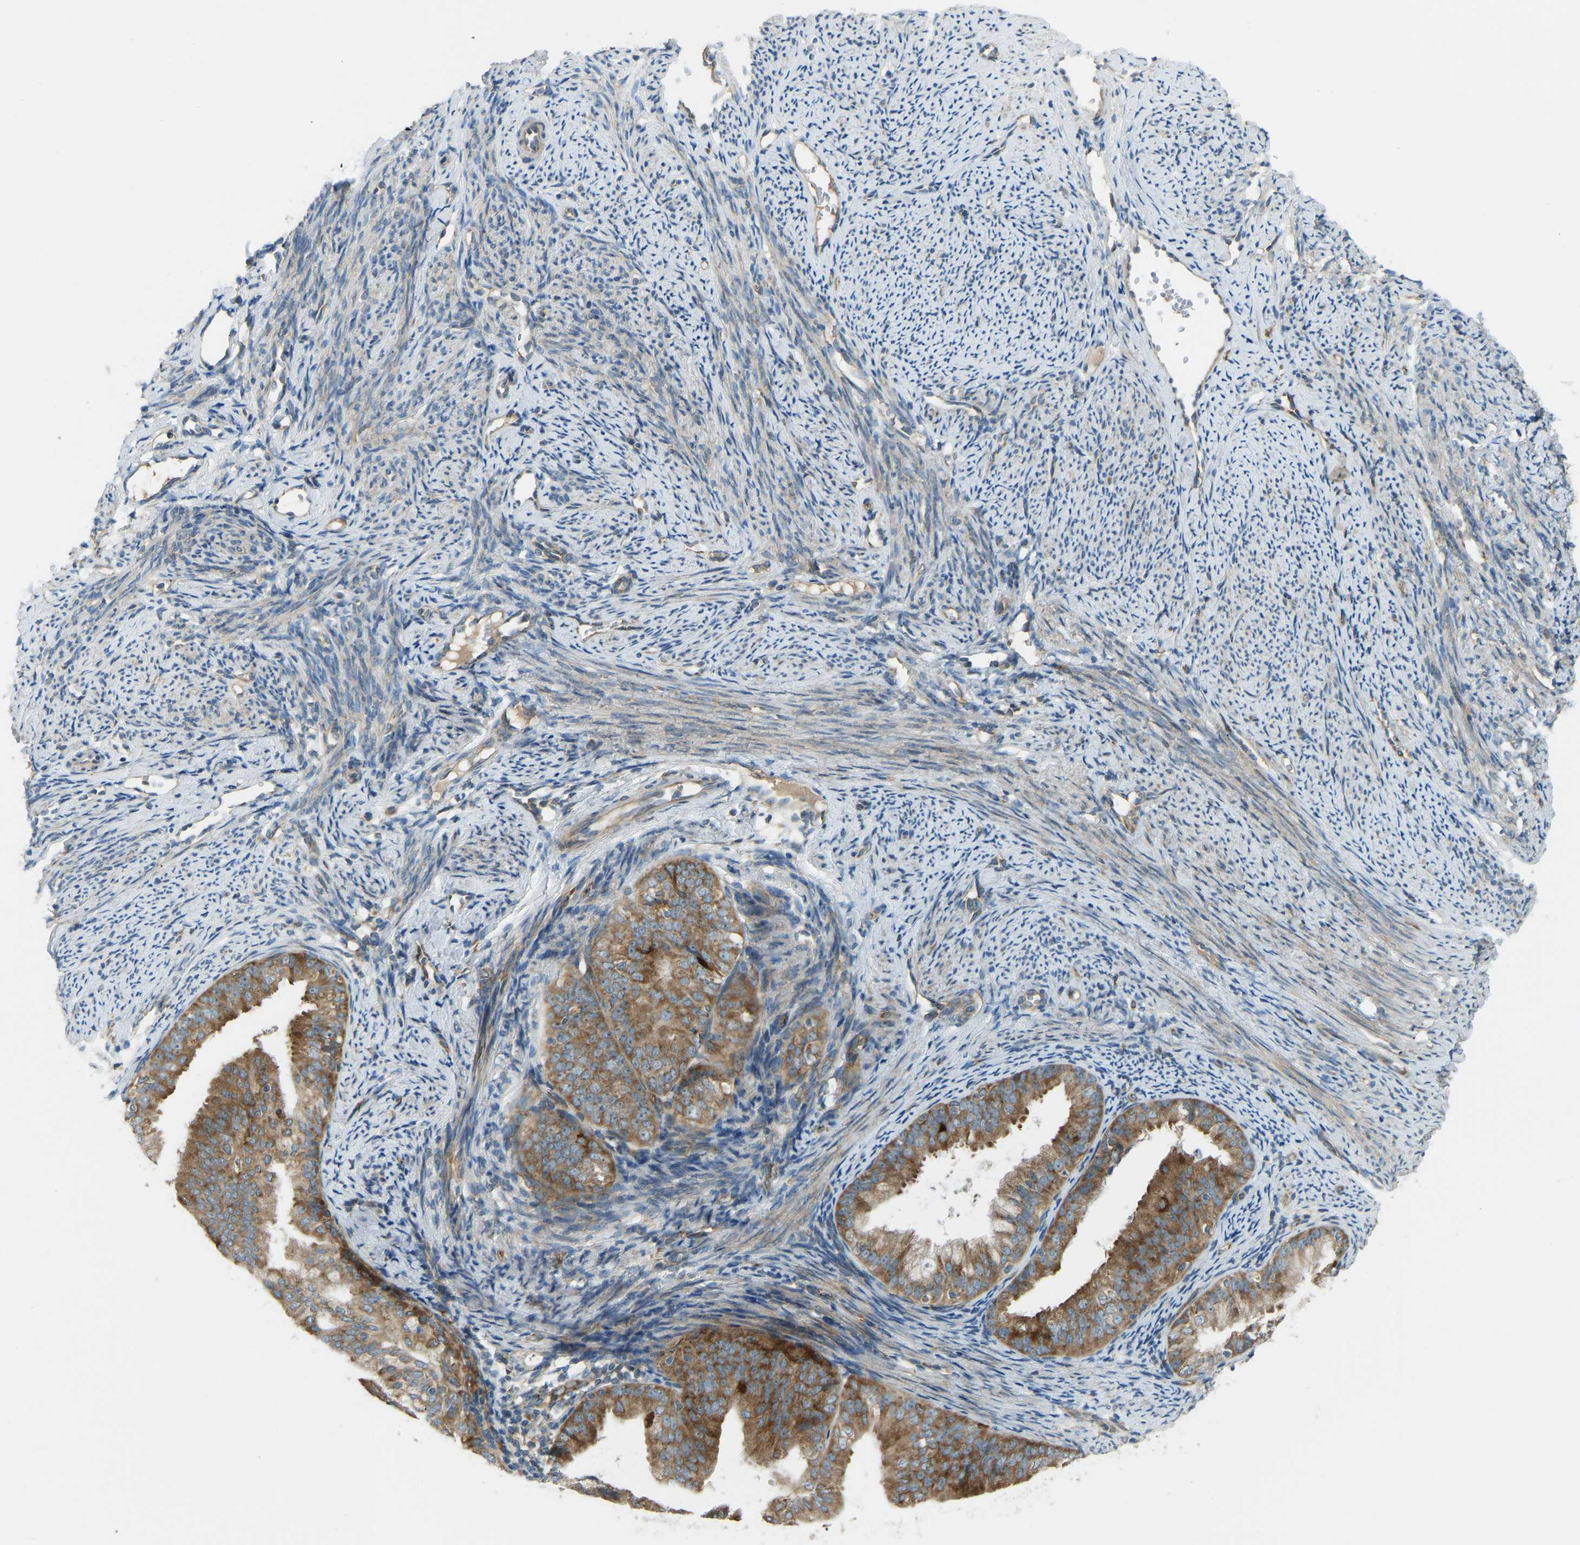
{"staining": {"intensity": "moderate", "quantity": ">75%", "location": "cytoplasmic/membranous"}, "tissue": "endometrial cancer", "cell_type": "Tumor cells", "image_type": "cancer", "snomed": [{"axis": "morphology", "description": "Adenocarcinoma, NOS"}, {"axis": "topography", "description": "Endometrium"}], "caption": "Brown immunohistochemical staining in endometrial cancer (adenocarcinoma) shows moderate cytoplasmic/membranous positivity in about >75% of tumor cells.", "gene": "STAU2", "patient": {"sex": "female", "age": 63}}